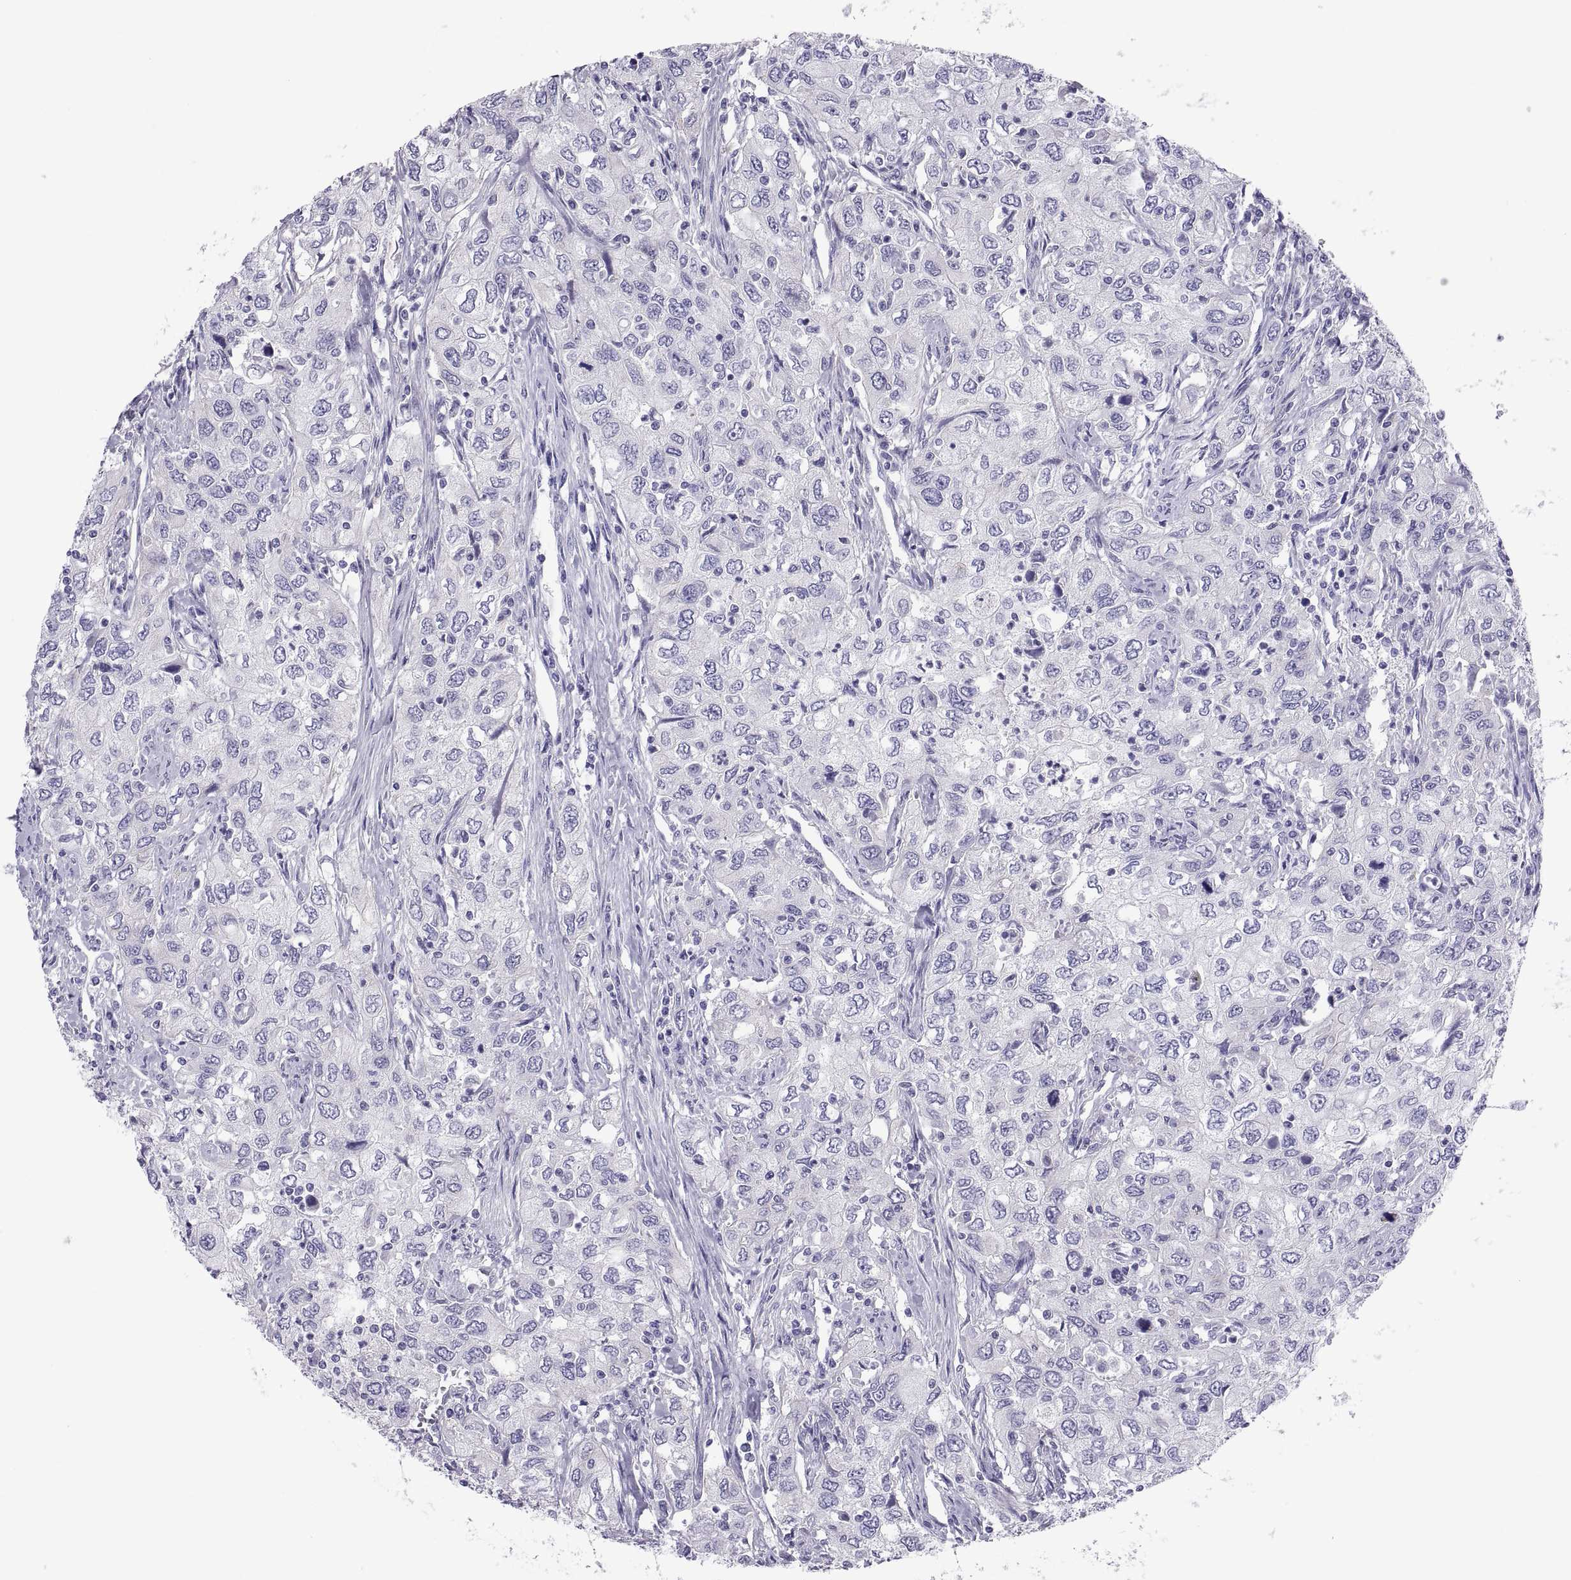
{"staining": {"intensity": "negative", "quantity": "none", "location": "none"}, "tissue": "urothelial cancer", "cell_type": "Tumor cells", "image_type": "cancer", "snomed": [{"axis": "morphology", "description": "Urothelial carcinoma, High grade"}, {"axis": "topography", "description": "Urinary bladder"}], "caption": "Tumor cells show no significant protein staining in high-grade urothelial carcinoma.", "gene": "RNASE12", "patient": {"sex": "male", "age": 76}}